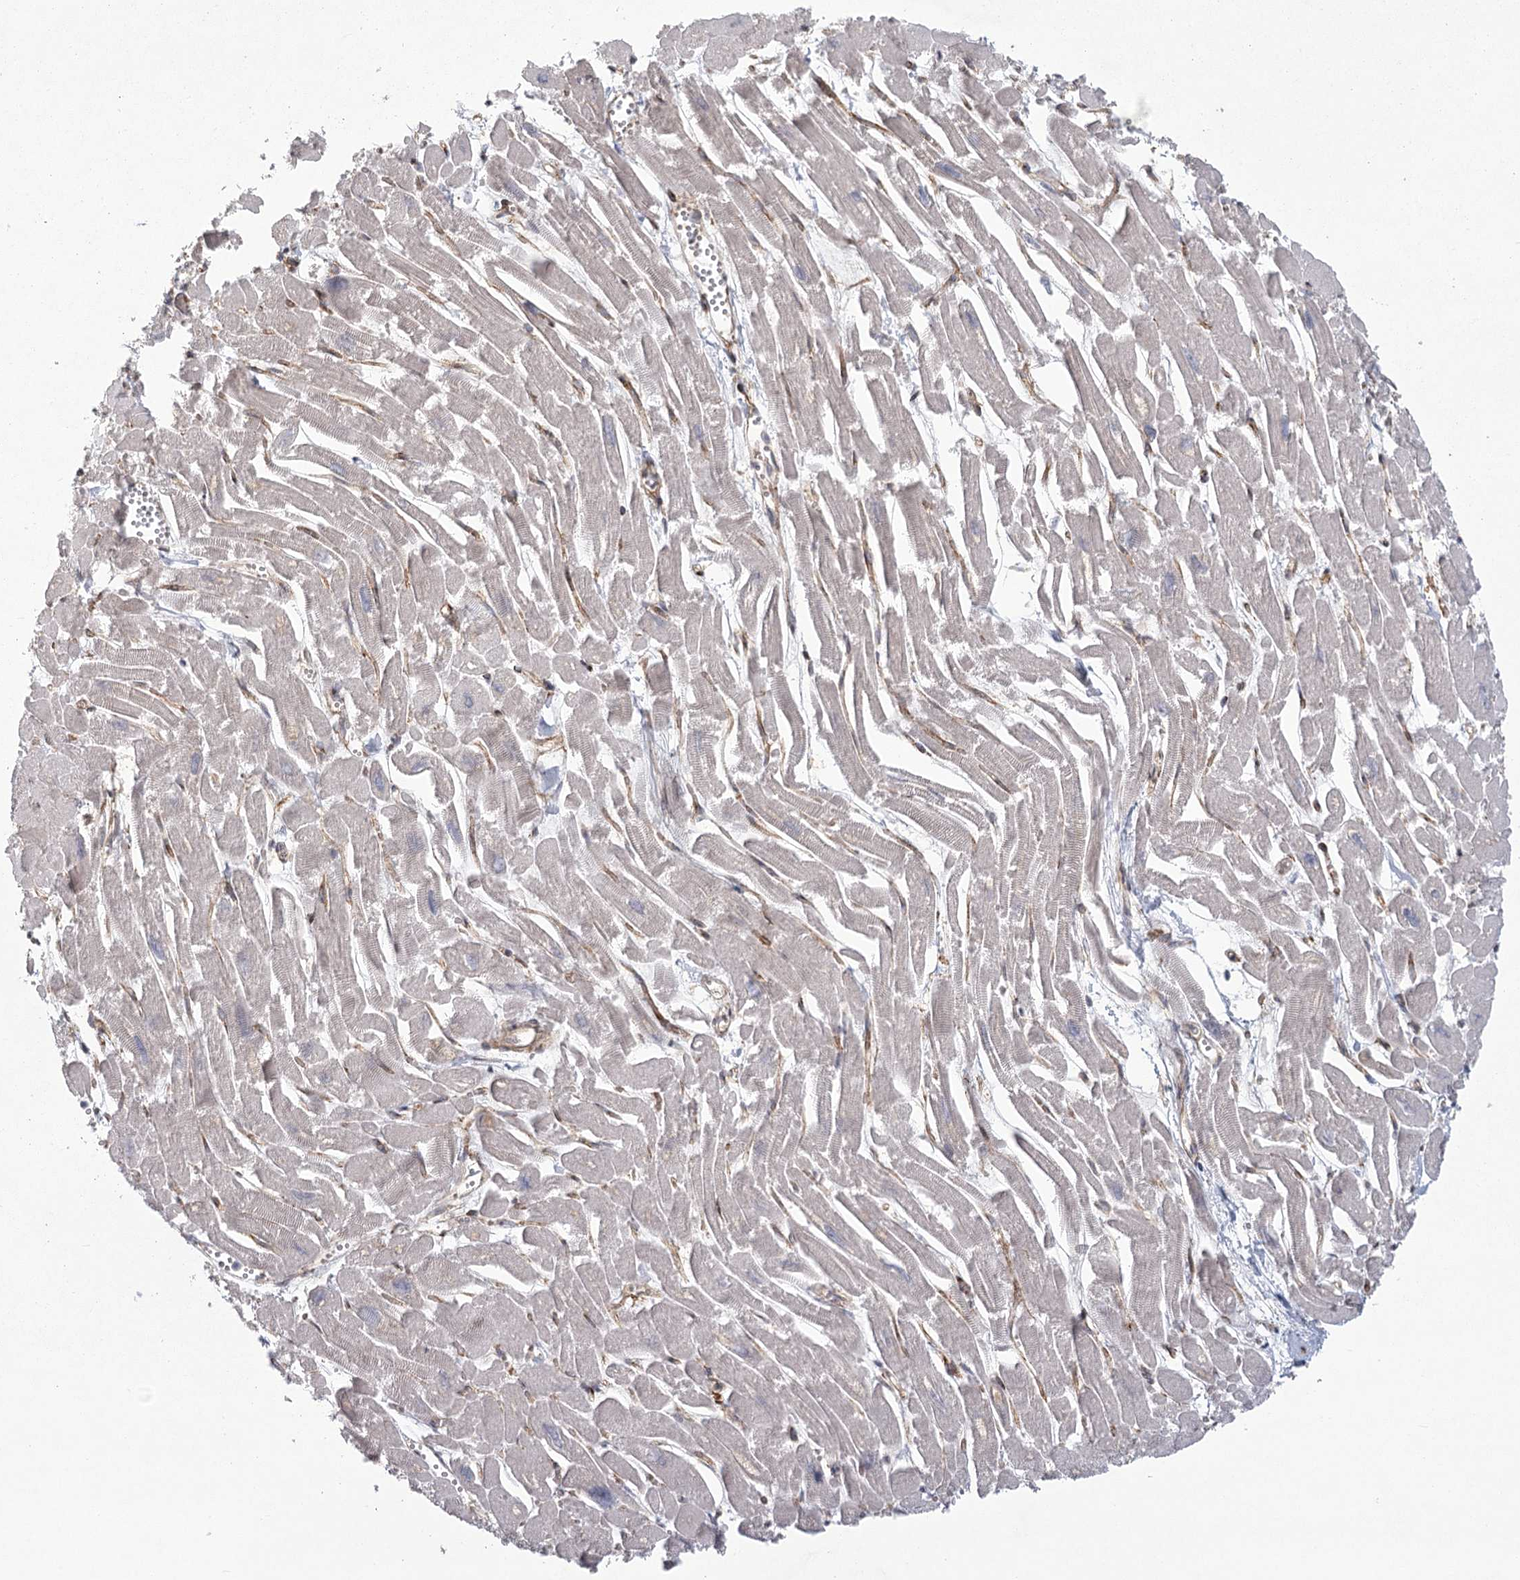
{"staining": {"intensity": "negative", "quantity": "none", "location": "none"}, "tissue": "heart muscle", "cell_type": "Cardiomyocytes", "image_type": "normal", "snomed": [{"axis": "morphology", "description": "Normal tissue, NOS"}, {"axis": "topography", "description": "Heart"}], "caption": "IHC histopathology image of benign heart muscle: heart muscle stained with DAB (3,3'-diaminobenzidine) shows no significant protein staining in cardiomyocytes. (Immunohistochemistry, brightfield microscopy, high magnification).", "gene": "PARM1", "patient": {"sex": "male", "age": 54}}